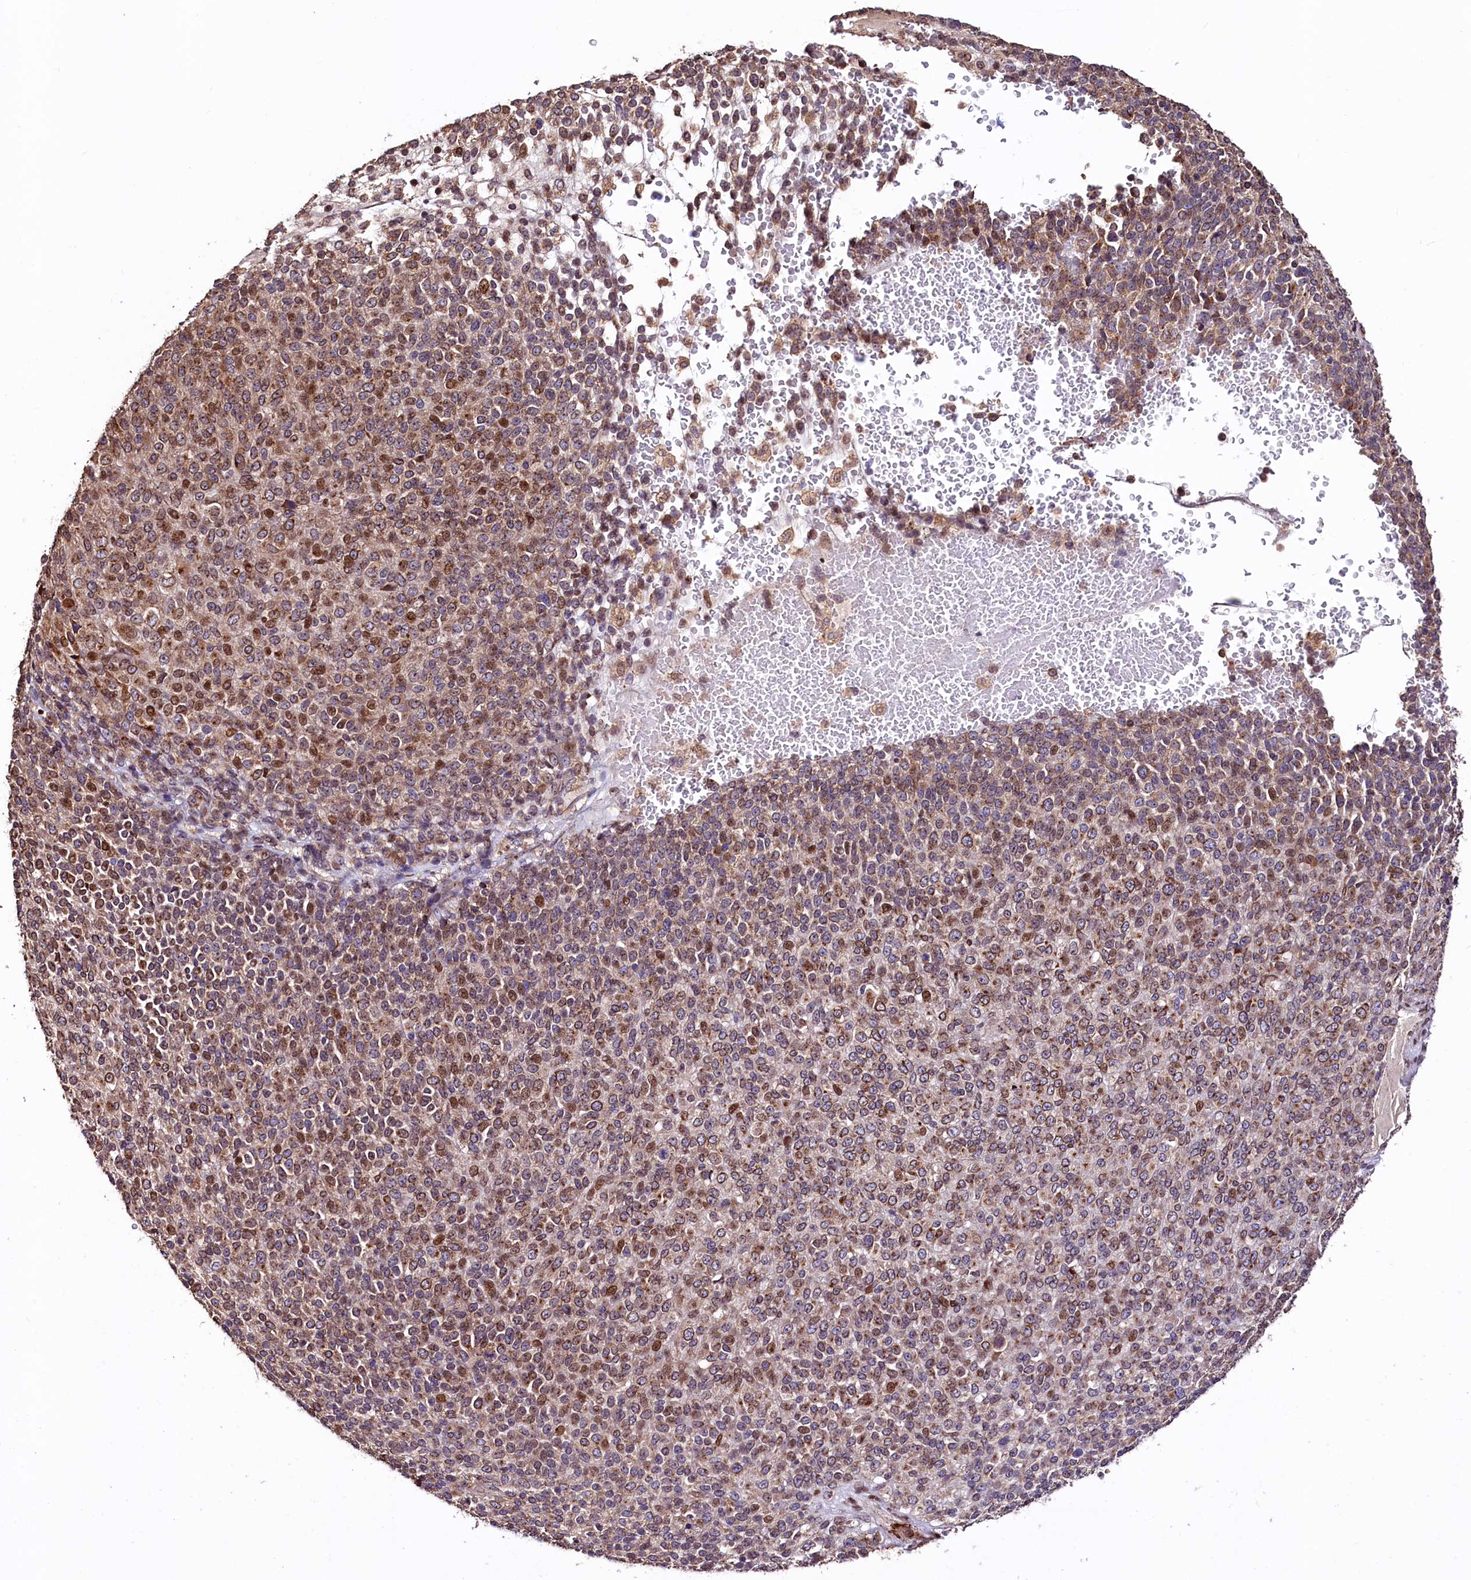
{"staining": {"intensity": "moderate", "quantity": "25%-75%", "location": "cytoplasmic/membranous,nuclear"}, "tissue": "melanoma", "cell_type": "Tumor cells", "image_type": "cancer", "snomed": [{"axis": "morphology", "description": "Malignant melanoma, Metastatic site"}, {"axis": "topography", "description": "Brain"}], "caption": "Moderate cytoplasmic/membranous and nuclear staining is seen in about 25%-75% of tumor cells in malignant melanoma (metastatic site).", "gene": "C5orf15", "patient": {"sex": "female", "age": 56}}